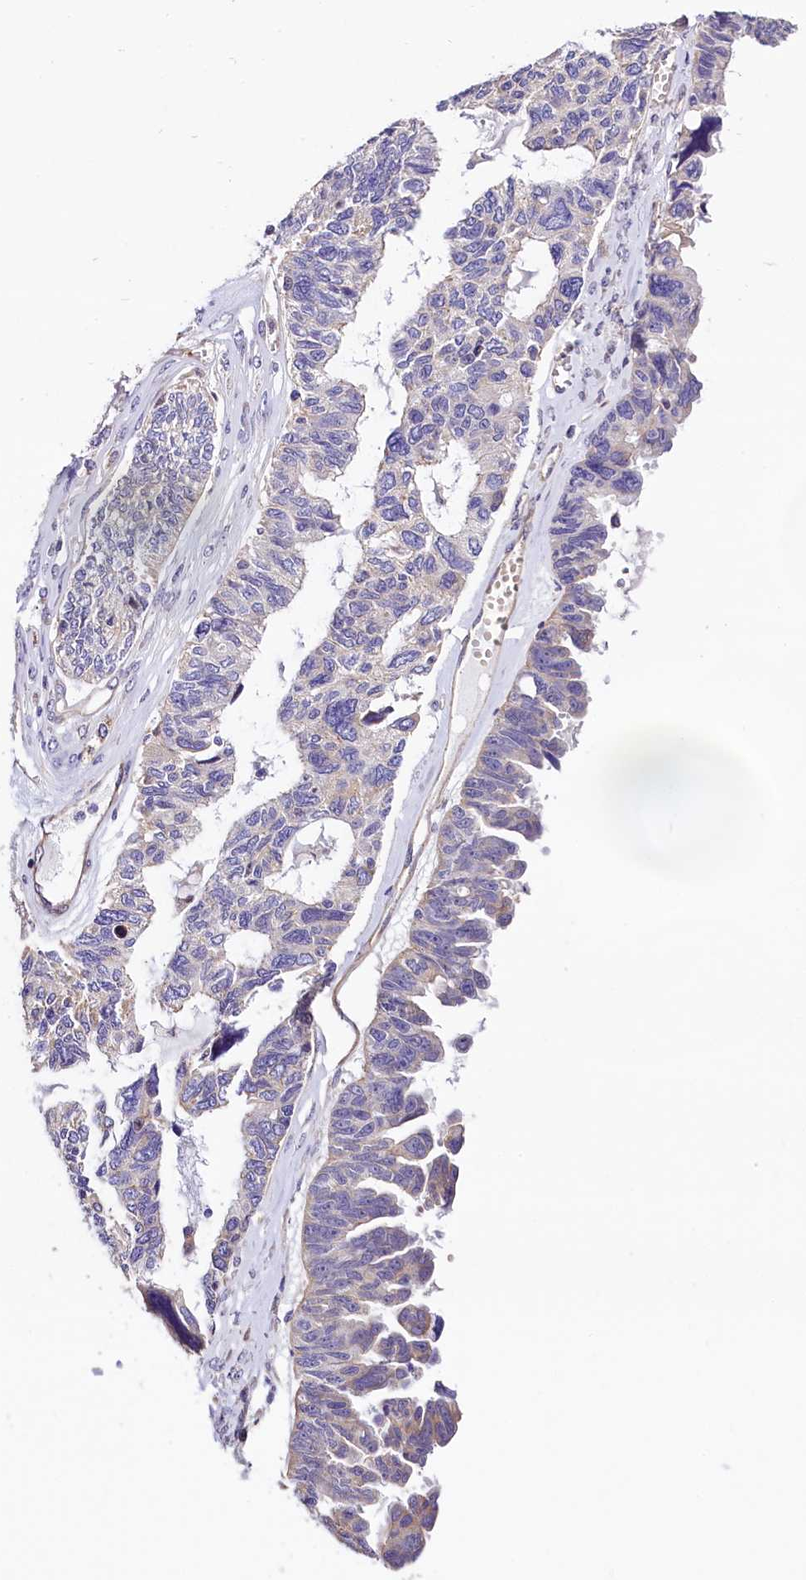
{"staining": {"intensity": "weak", "quantity": "<25%", "location": "cytoplasmic/membranous"}, "tissue": "ovarian cancer", "cell_type": "Tumor cells", "image_type": "cancer", "snomed": [{"axis": "morphology", "description": "Cystadenocarcinoma, serous, NOS"}, {"axis": "topography", "description": "Ovary"}], "caption": "Human ovarian serous cystadenocarcinoma stained for a protein using immunohistochemistry (IHC) reveals no positivity in tumor cells.", "gene": "ACAA2", "patient": {"sex": "female", "age": 79}}